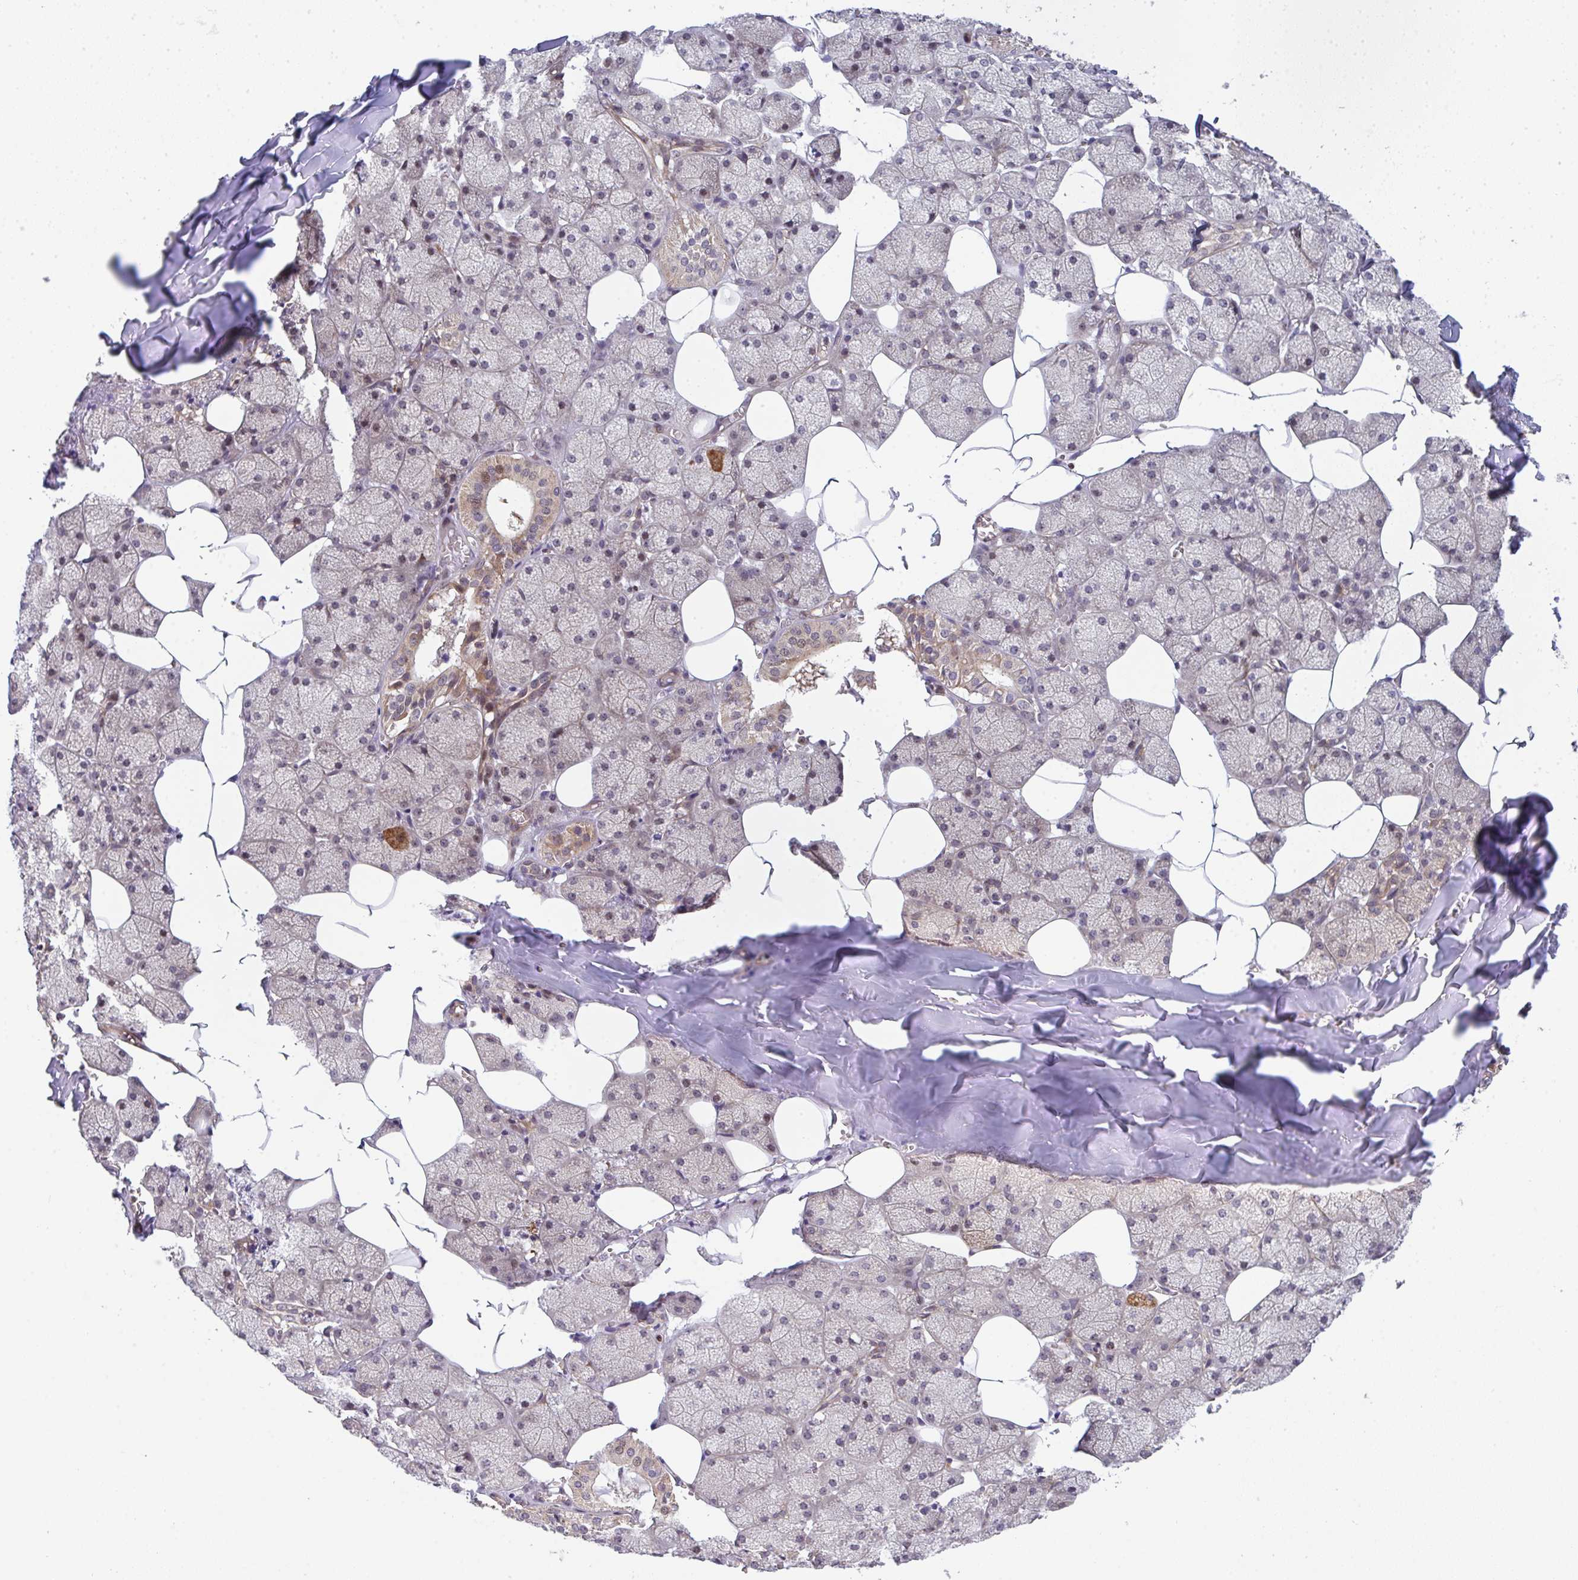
{"staining": {"intensity": "weak", "quantity": "25%-75%", "location": "cytoplasmic/membranous,nuclear"}, "tissue": "salivary gland", "cell_type": "Glandular cells", "image_type": "normal", "snomed": [{"axis": "morphology", "description": "Normal tissue, NOS"}, {"axis": "topography", "description": "Salivary gland"}, {"axis": "topography", "description": "Peripheral nerve tissue"}], "caption": "A high-resolution photomicrograph shows IHC staining of benign salivary gland, which exhibits weak cytoplasmic/membranous,nuclear positivity in approximately 25%-75% of glandular cells.", "gene": "SIMC1", "patient": {"sex": "male", "age": 38}}